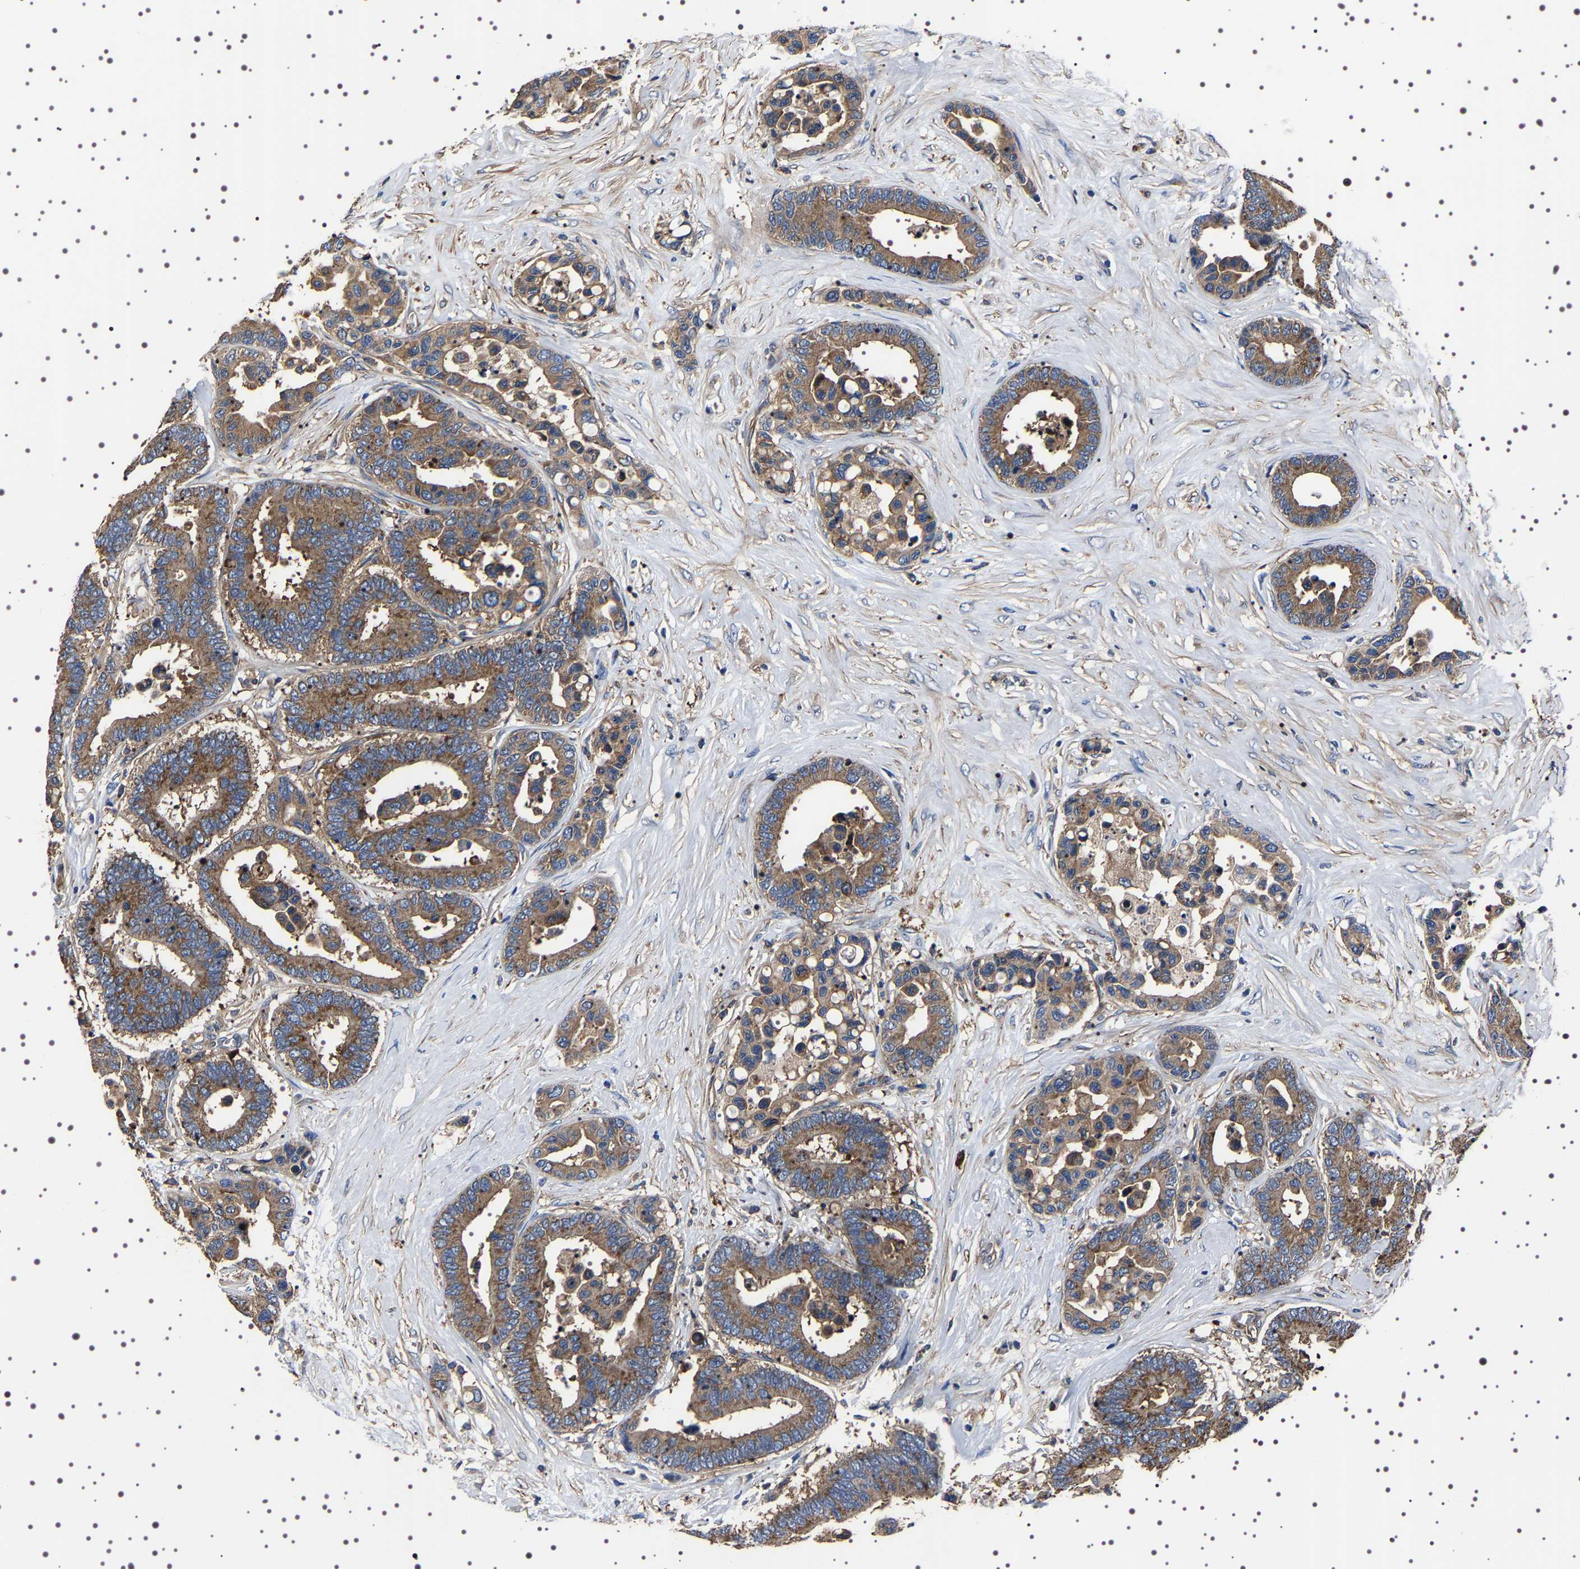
{"staining": {"intensity": "weak", "quantity": ">75%", "location": "cytoplasmic/membranous"}, "tissue": "colorectal cancer", "cell_type": "Tumor cells", "image_type": "cancer", "snomed": [{"axis": "morphology", "description": "Normal tissue, NOS"}, {"axis": "morphology", "description": "Adenocarcinoma, NOS"}, {"axis": "topography", "description": "Colon"}], "caption": "Adenocarcinoma (colorectal) tissue exhibits weak cytoplasmic/membranous expression in approximately >75% of tumor cells, visualized by immunohistochemistry.", "gene": "WDR1", "patient": {"sex": "male", "age": 82}}